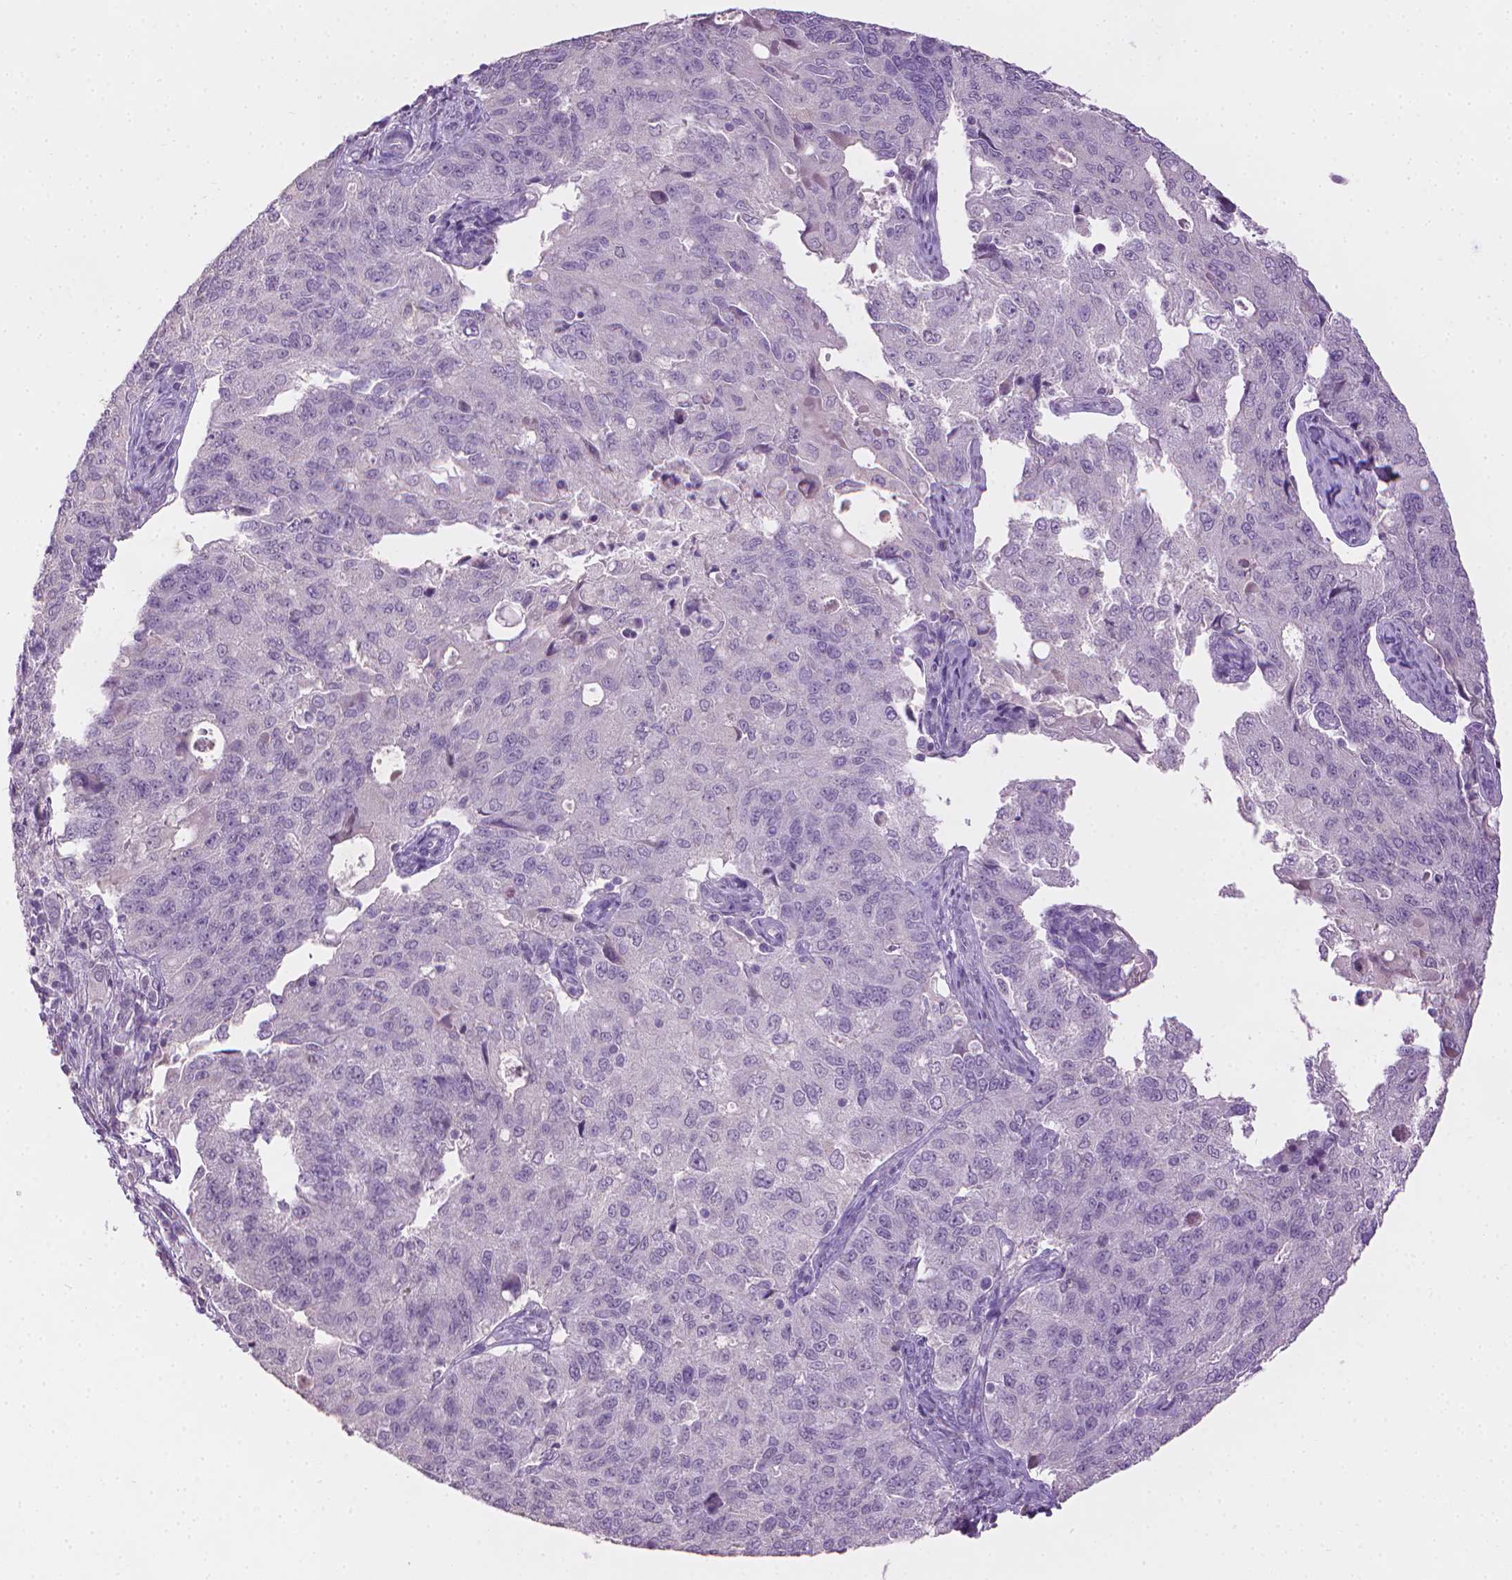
{"staining": {"intensity": "negative", "quantity": "none", "location": "none"}, "tissue": "endometrial cancer", "cell_type": "Tumor cells", "image_type": "cancer", "snomed": [{"axis": "morphology", "description": "Adenocarcinoma, NOS"}, {"axis": "topography", "description": "Endometrium"}], "caption": "A photomicrograph of human adenocarcinoma (endometrial) is negative for staining in tumor cells.", "gene": "MLANA", "patient": {"sex": "female", "age": 43}}